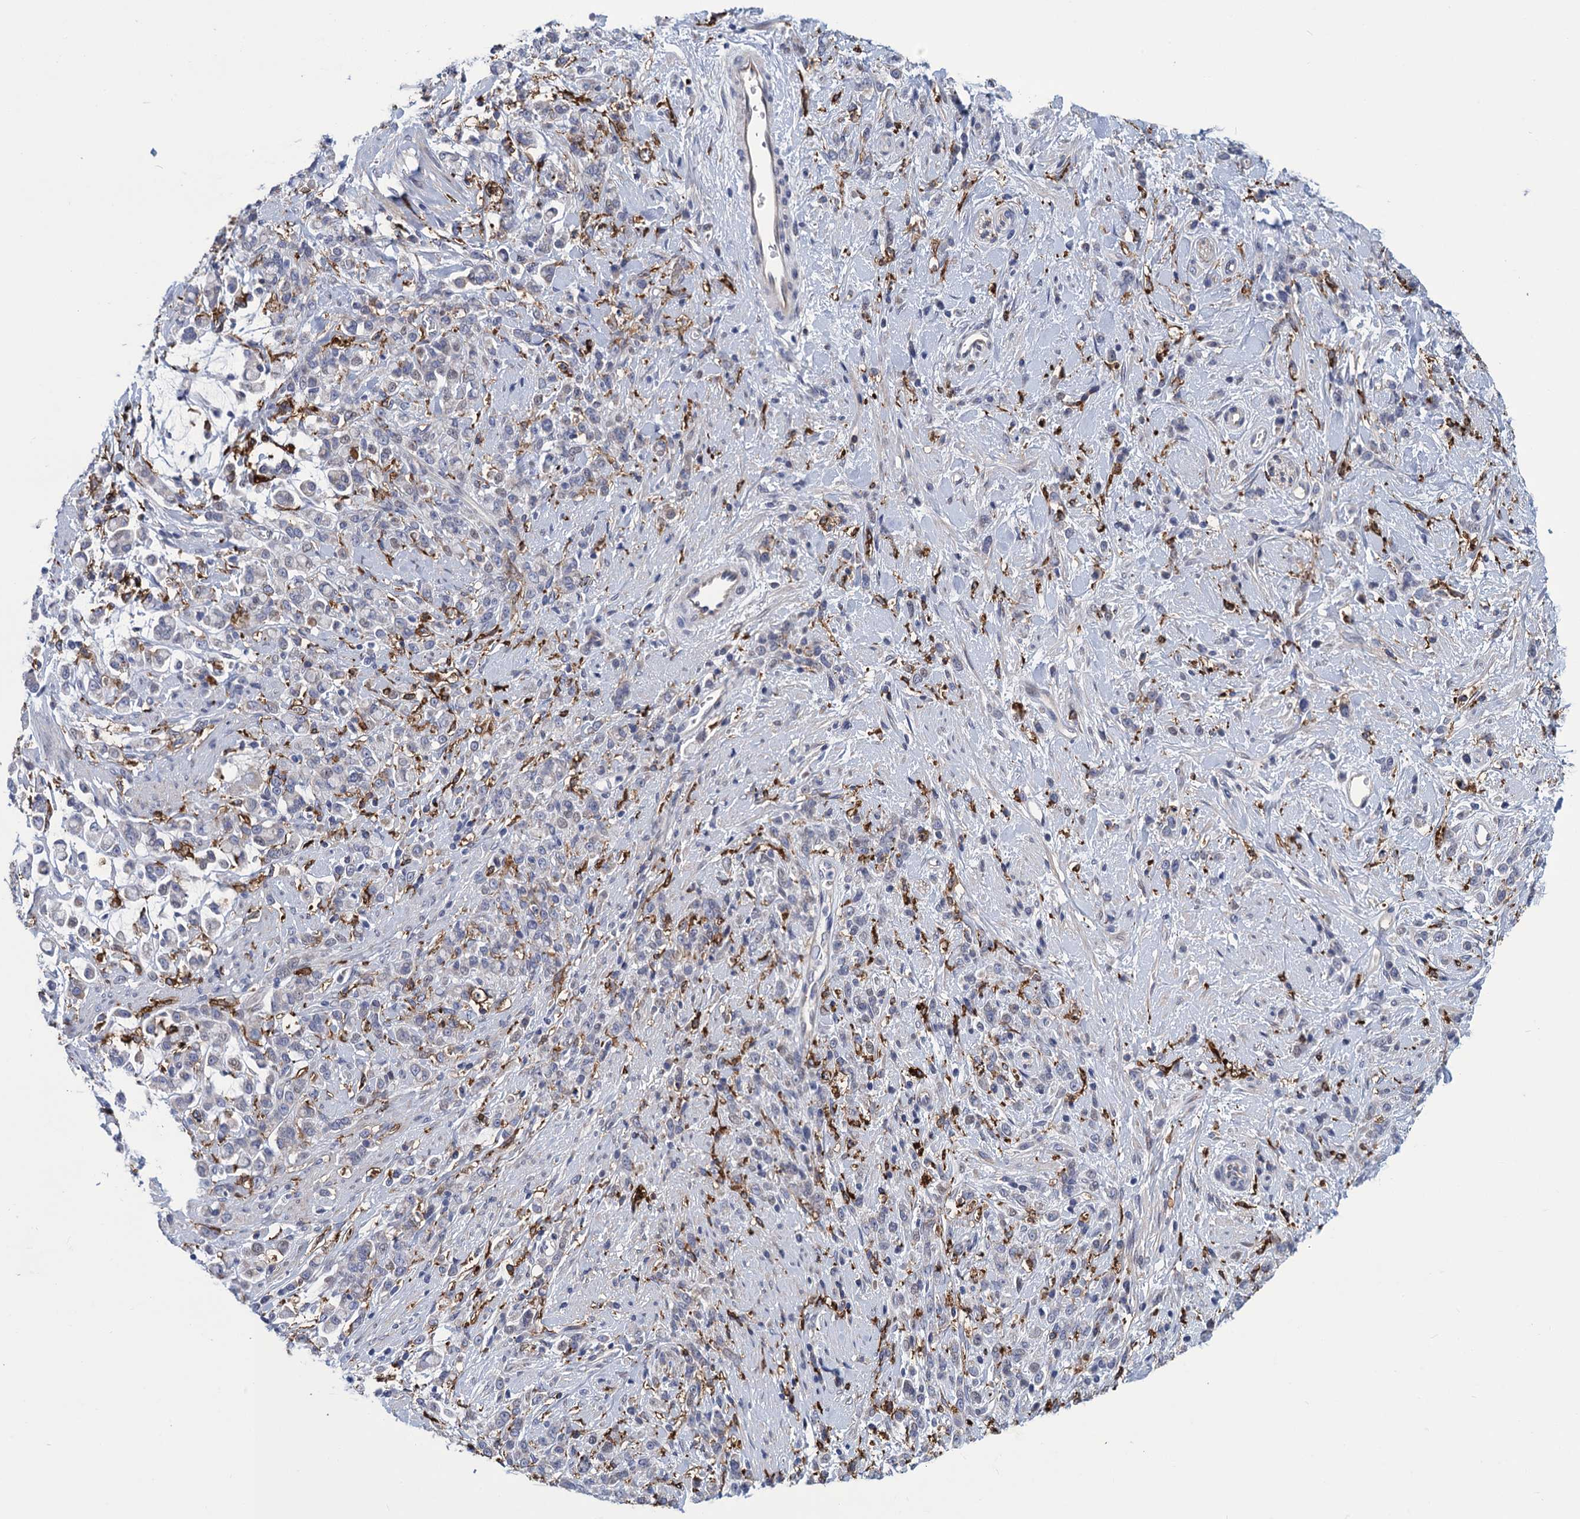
{"staining": {"intensity": "negative", "quantity": "none", "location": "none"}, "tissue": "stomach cancer", "cell_type": "Tumor cells", "image_type": "cancer", "snomed": [{"axis": "morphology", "description": "Adenocarcinoma, NOS"}, {"axis": "topography", "description": "Stomach"}], "caption": "High power microscopy photomicrograph of an immunohistochemistry micrograph of stomach cancer, revealing no significant staining in tumor cells.", "gene": "DNHD1", "patient": {"sex": "female", "age": 60}}